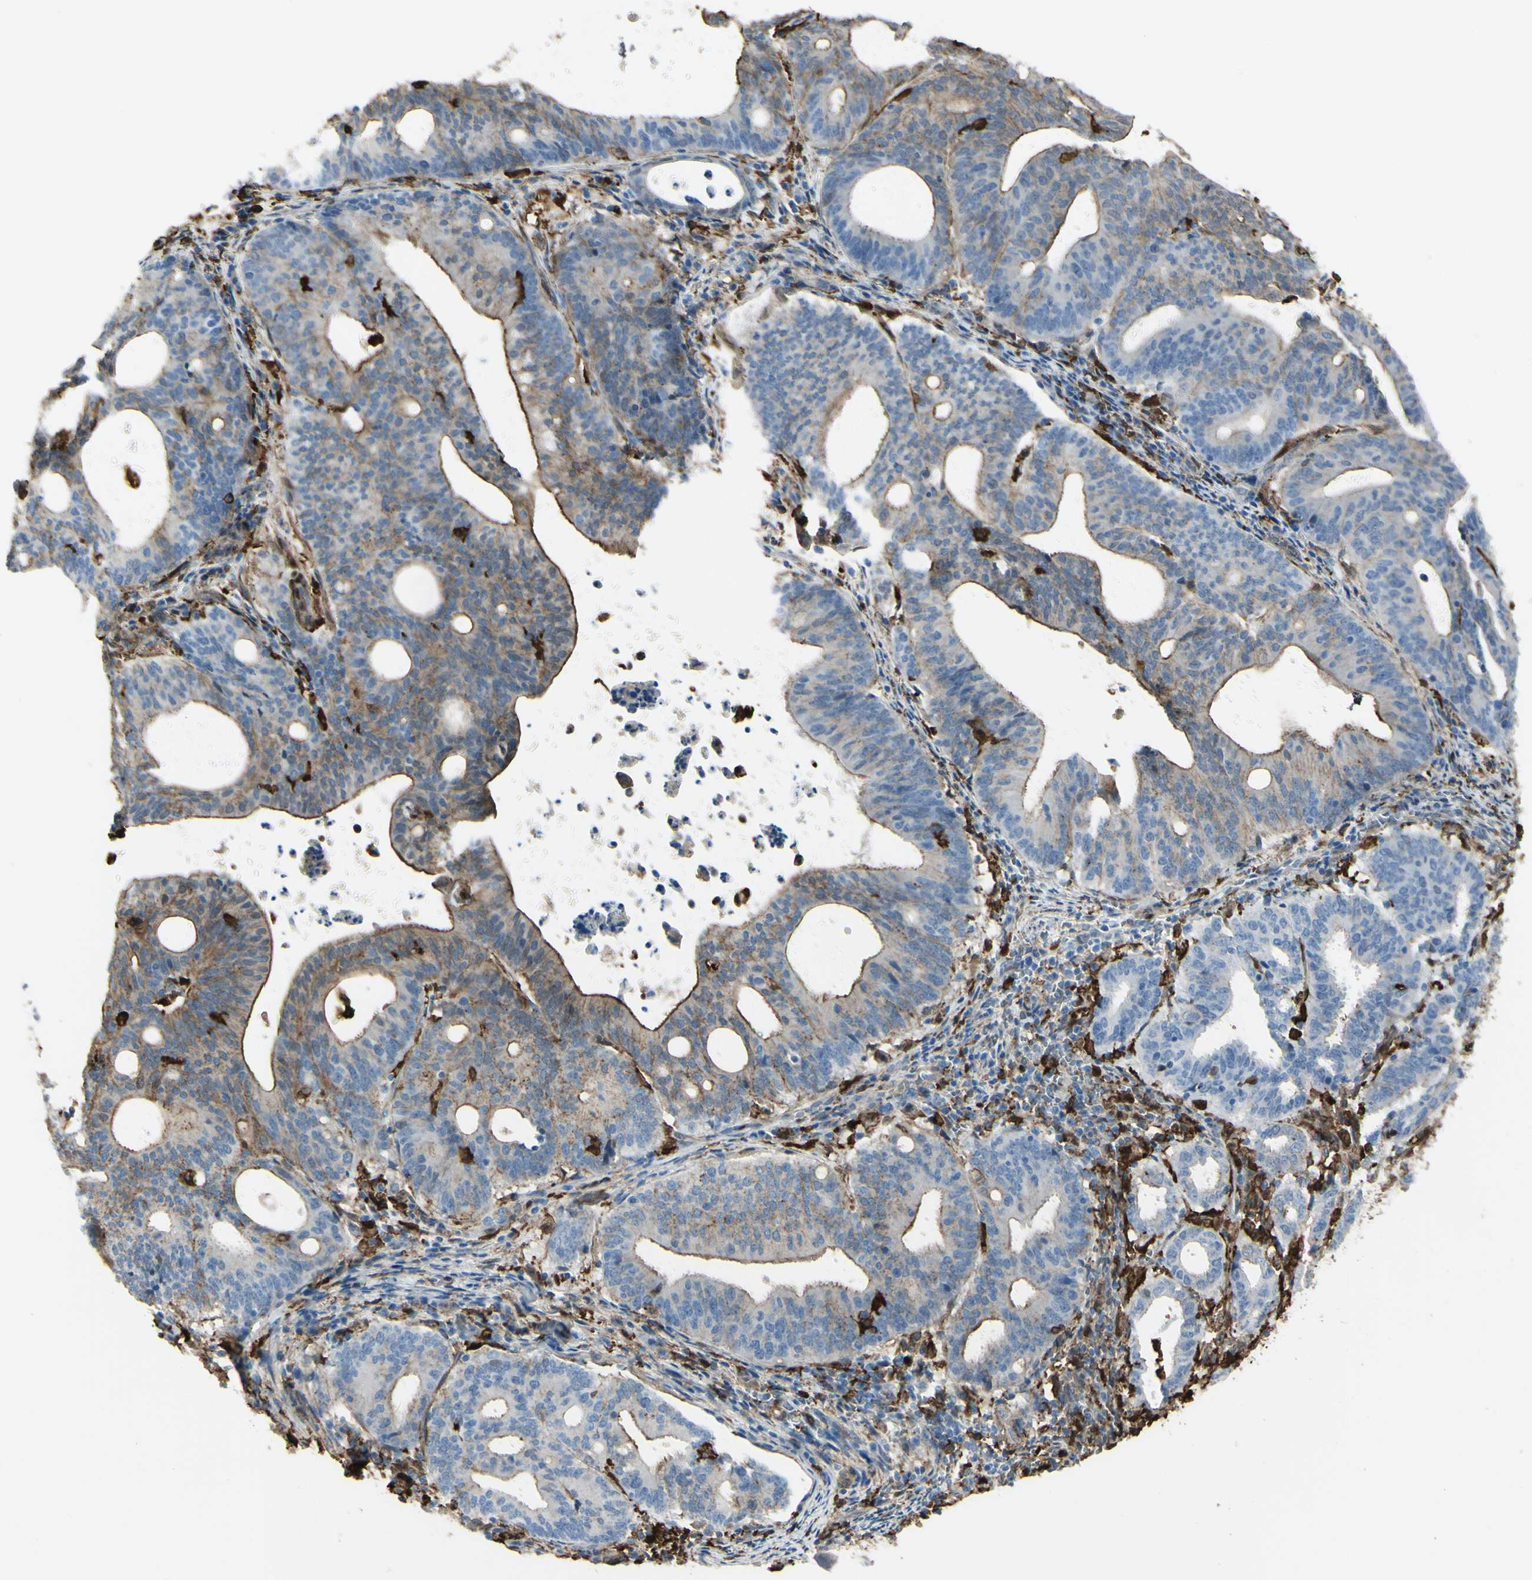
{"staining": {"intensity": "weak", "quantity": "25%-75%", "location": "cytoplasmic/membranous"}, "tissue": "endometrial cancer", "cell_type": "Tumor cells", "image_type": "cancer", "snomed": [{"axis": "morphology", "description": "Adenocarcinoma, NOS"}, {"axis": "topography", "description": "Uterus"}], "caption": "About 25%-75% of tumor cells in human adenocarcinoma (endometrial) show weak cytoplasmic/membranous protein staining as visualized by brown immunohistochemical staining.", "gene": "GSN", "patient": {"sex": "female", "age": 83}}